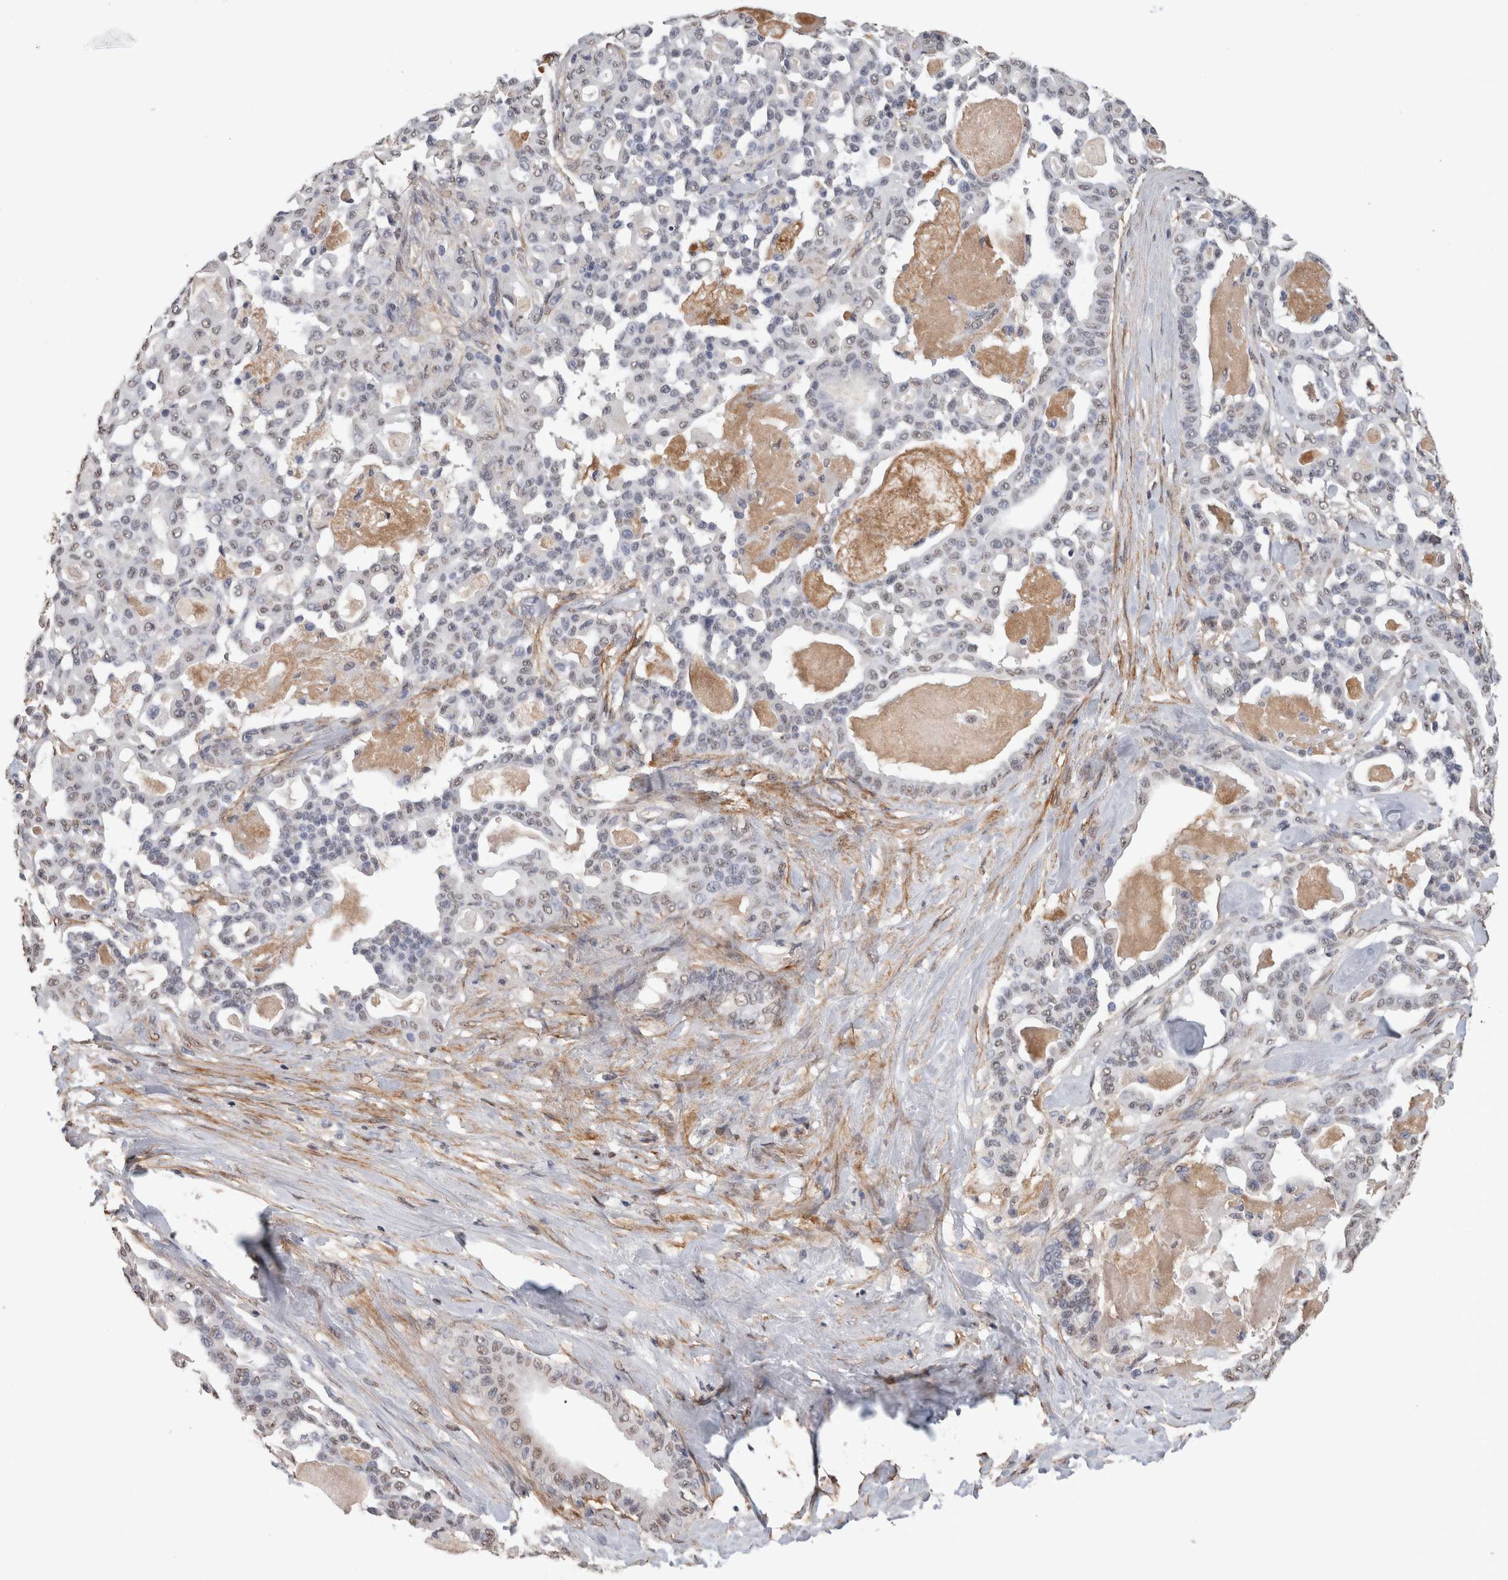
{"staining": {"intensity": "negative", "quantity": "none", "location": "none"}, "tissue": "pancreatic cancer", "cell_type": "Tumor cells", "image_type": "cancer", "snomed": [{"axis": "morphology", "description": "Adenocarcinoma, NOS"}, {"axis": "topography", "description": "Pancreas"}], "caption": "This photomicrograph is of pancreatic cancer (adenocarcinoma) stained with IHC to label a protein in brown with the nuclei are counter-stained blue. There is no expression in tumor cells.", "gene": "LTBP1", "patient": {"sex": "male", "age": 63}}